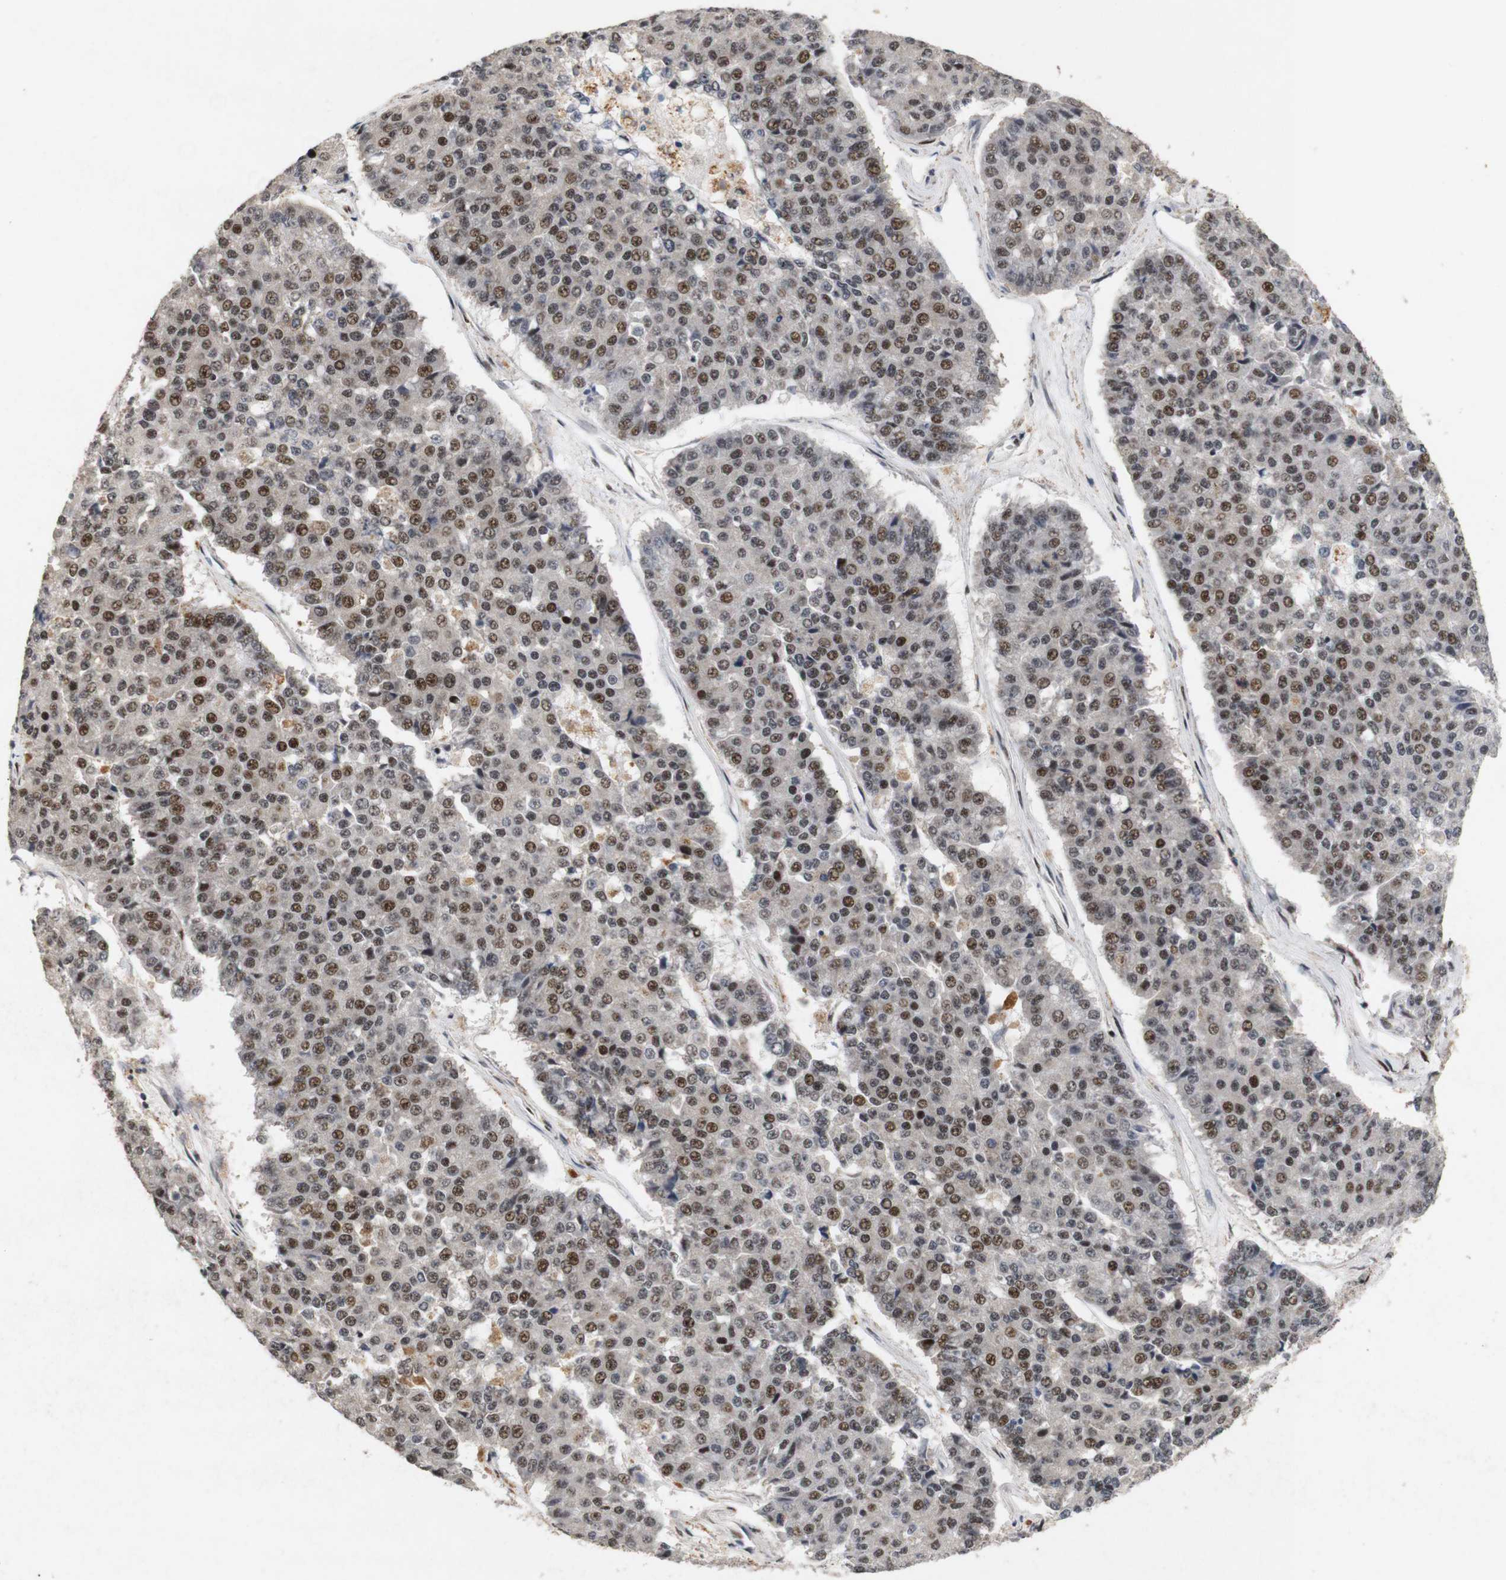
{"staining": {"intensity": "moderate", "quantity": "25%-75%", "location": "cytoplasmic/membranous,nuclear"}, "tissue": "pancreatic cancer", "cell_type": "Tumor cells", "image_type": "cancer", "snomed": [{"axis": "morphology", "description": "Adenocarcinoma, NOS"}, {"axis": "topography", "description": "Pancreas"}], "caption": "Approximately 25%-75% of tumor cells in adenocarcinoma (pancreatic) reveal moderate cytoplasmic/membranous and nuclear protein staining as visualized by brown immunohistochemical staining.", "gene": "PYM1", "patient": {"sex": "male", "age": 50}}